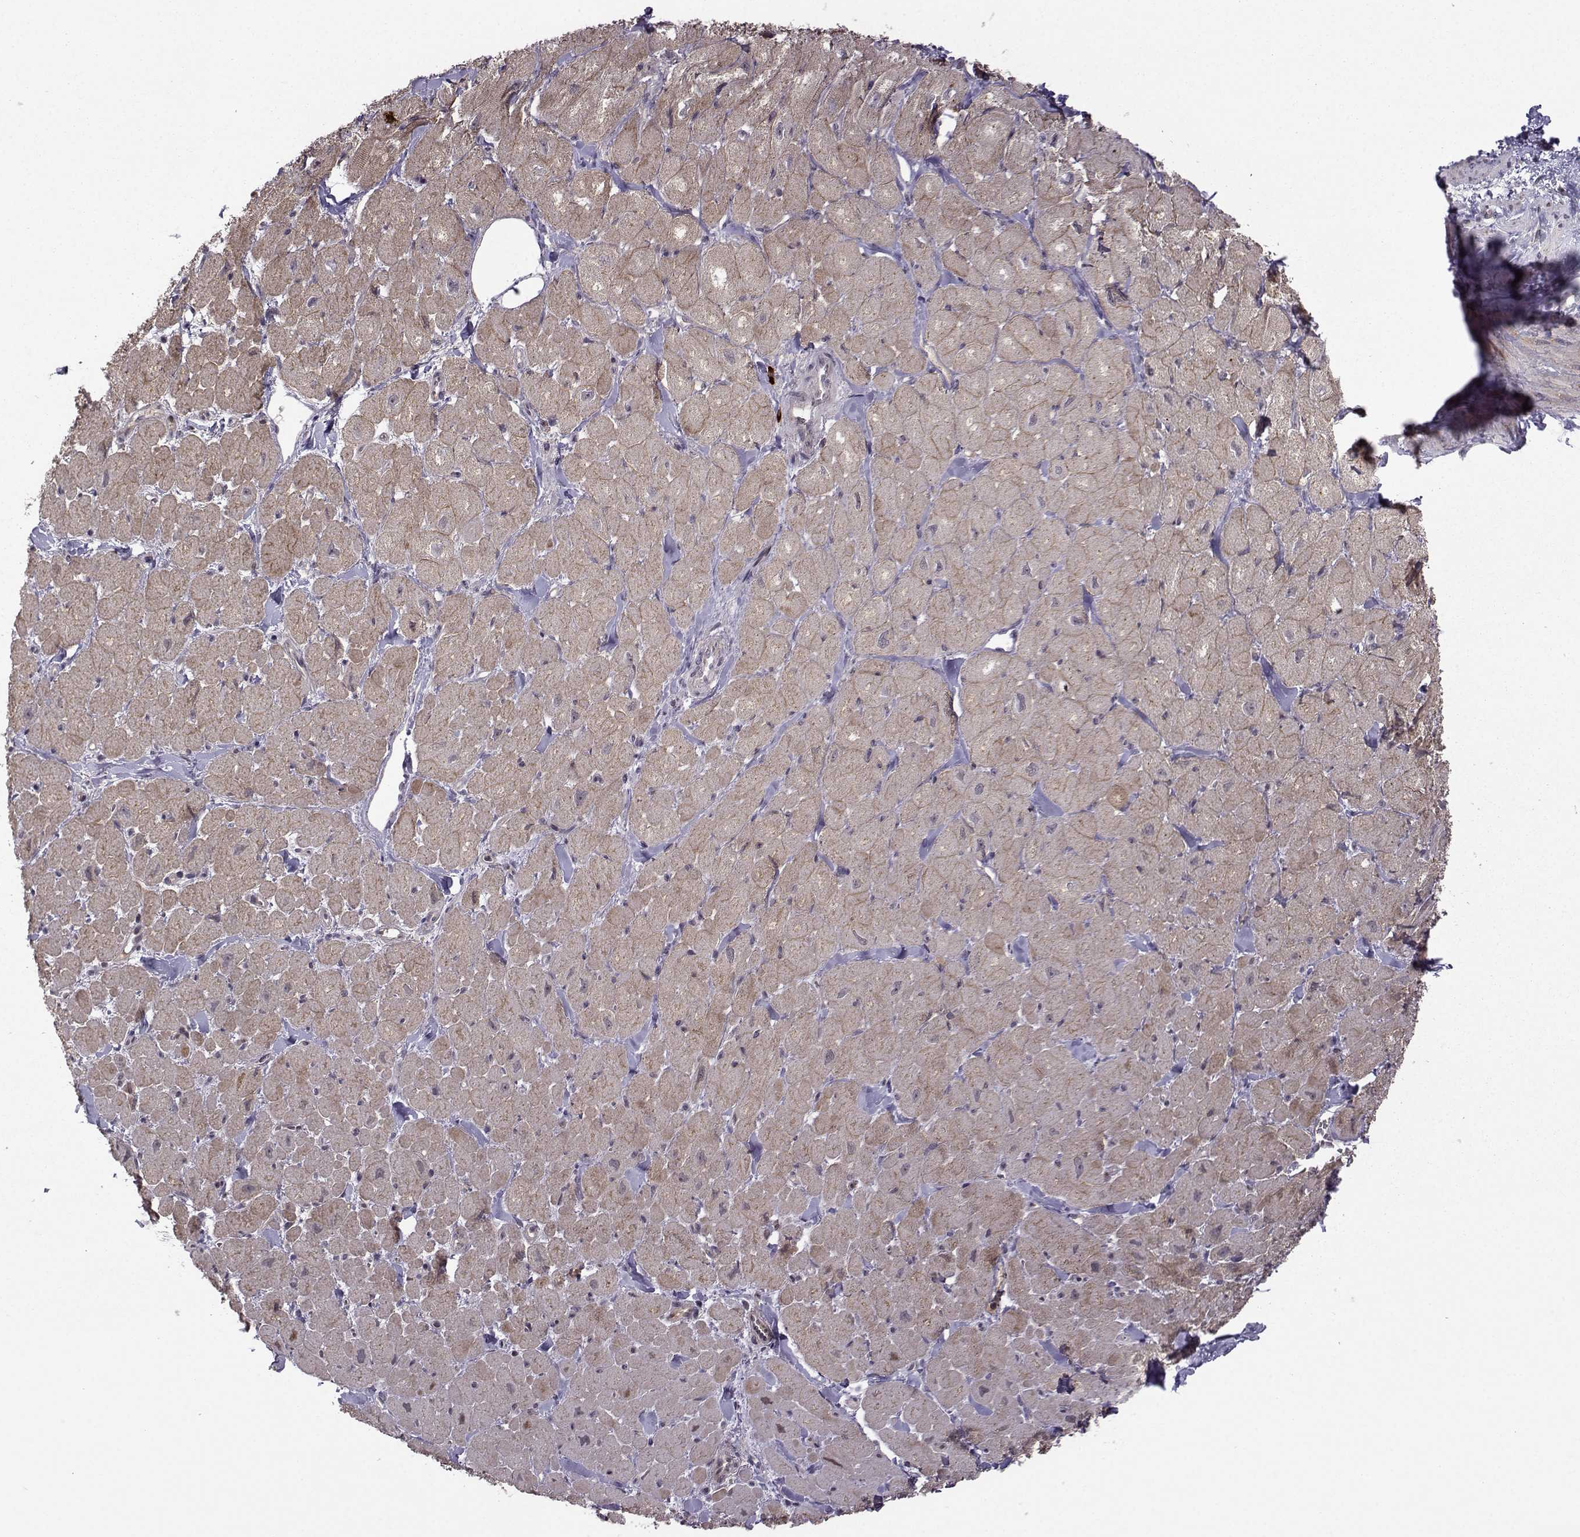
{"staining": {"intensity": "strong", "quantity": "25%-75%", "location": "cytoplasmic/membranous"}, "tissue": "heart muscle", "cell_type": "Cardiomyocytes", "image_type": "normal", "snomed": [{"axis": "morphology", "description": "Normal tissue, NOS"}, {"axis": "topography", "description": "Heart"}], "caption": "Protein expression analysis of benign human heart muscle reveals strong cytoplasmic/membranous staining in approximately 25%-75% of cardiomyocytes.", "gene": "NECAB3", "patient": {"sex": "male", "age": 60}}